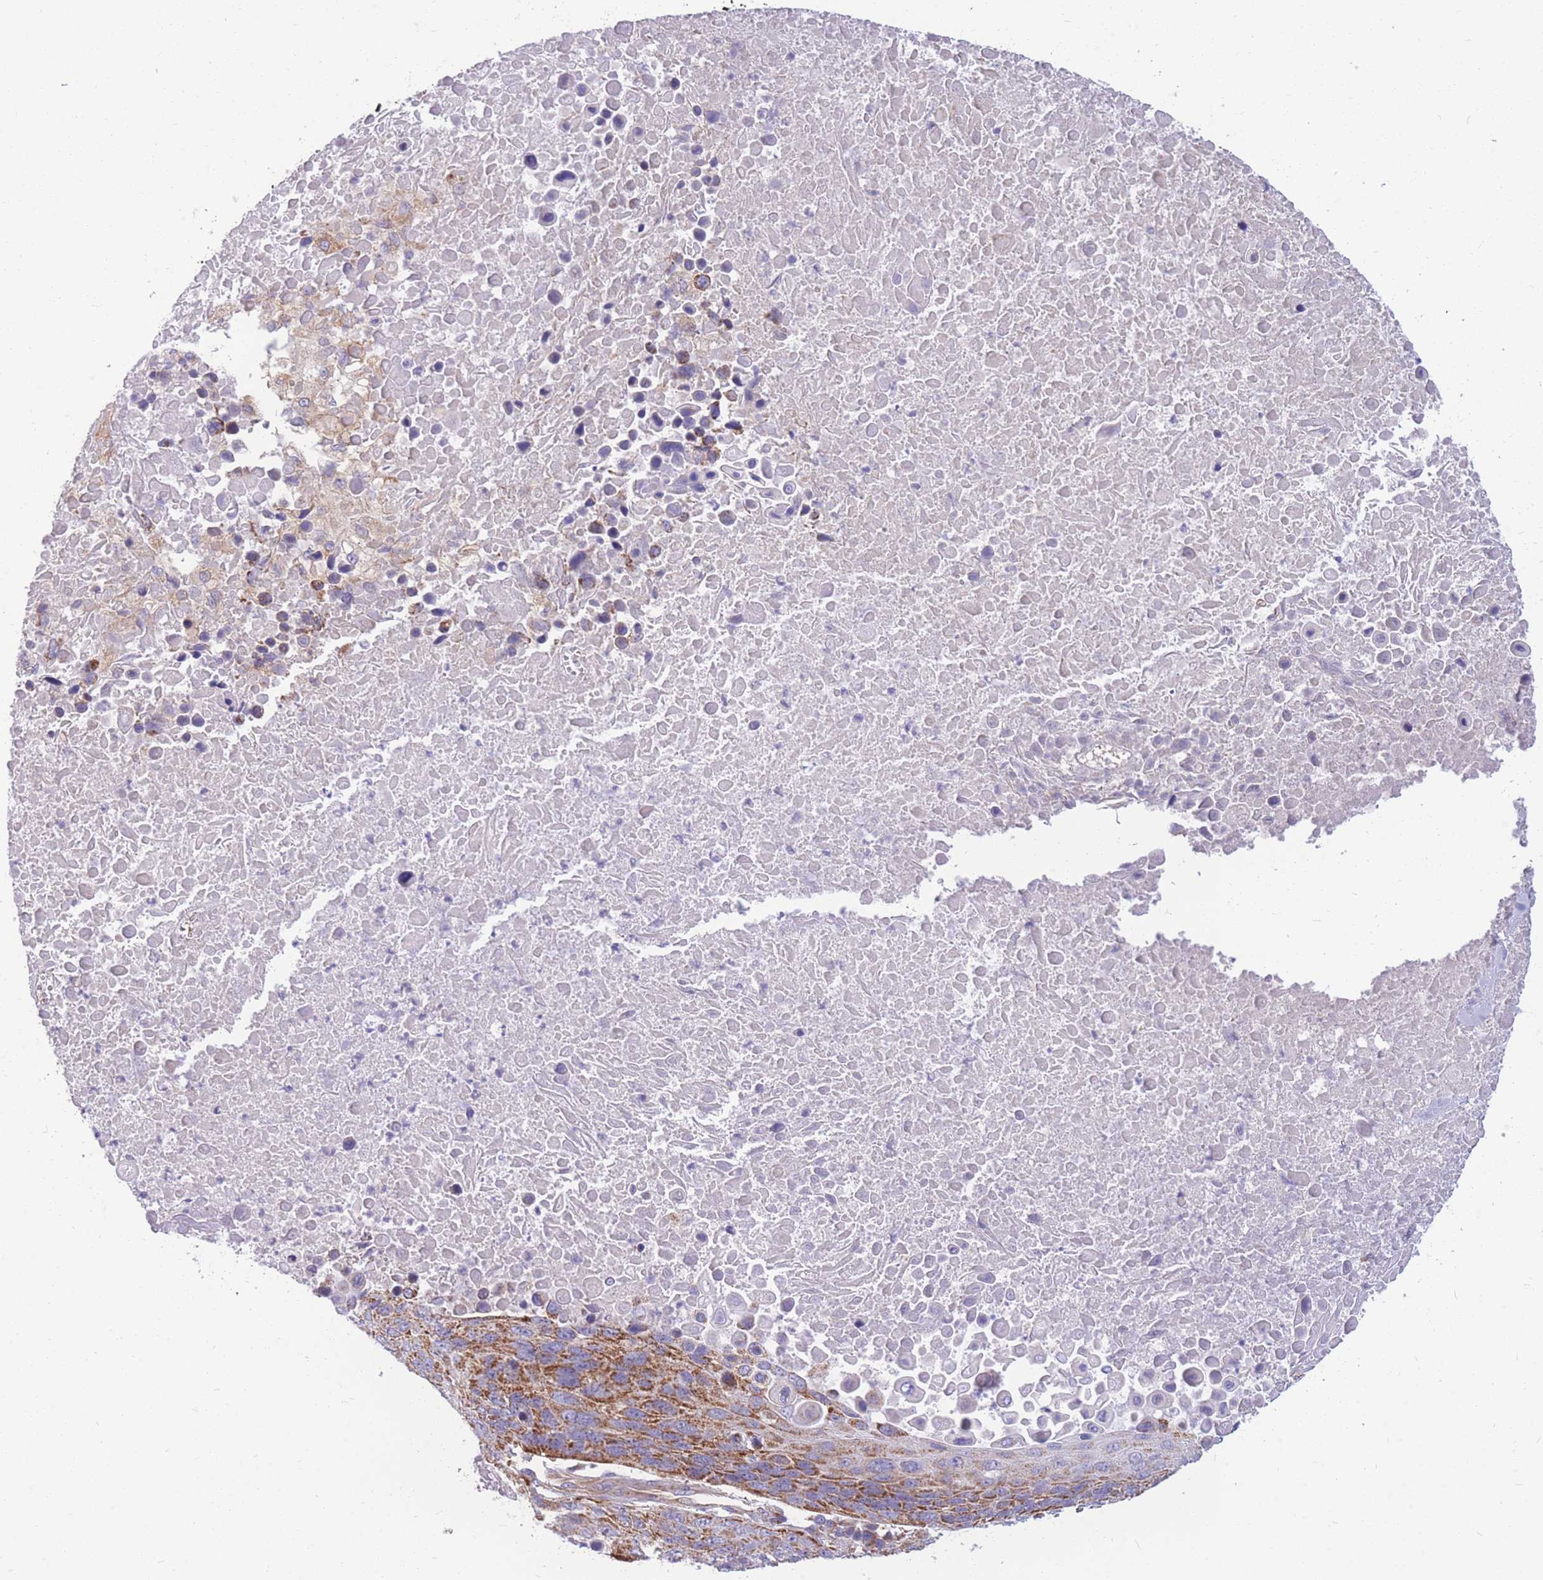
{"staining": {"intensity": "moderate", "quantity": ">75%", "location": "cytoplasmic/membranous"}, "tissue": "lung cancer", "cell_type": "Tumor cells", "image_type": "cancer", "snomed": [{"axis": "morphology", "description": "Normal tissue, NOS"}, {"axis": "morphology", "description": "Squamous cell carcinoma, NOS"}, {"axis": "topography", "description": "Lymph node"}, {"axis": "topography", "description": "Lung"}], "caption": "Protein analysis of lung cancer tissue demonstrates moderate cytoplasmic/membranous staining in about >75% of tumor cells.", "gene": "MRPS9", "patient": {"sex": "male", "age": 66}}